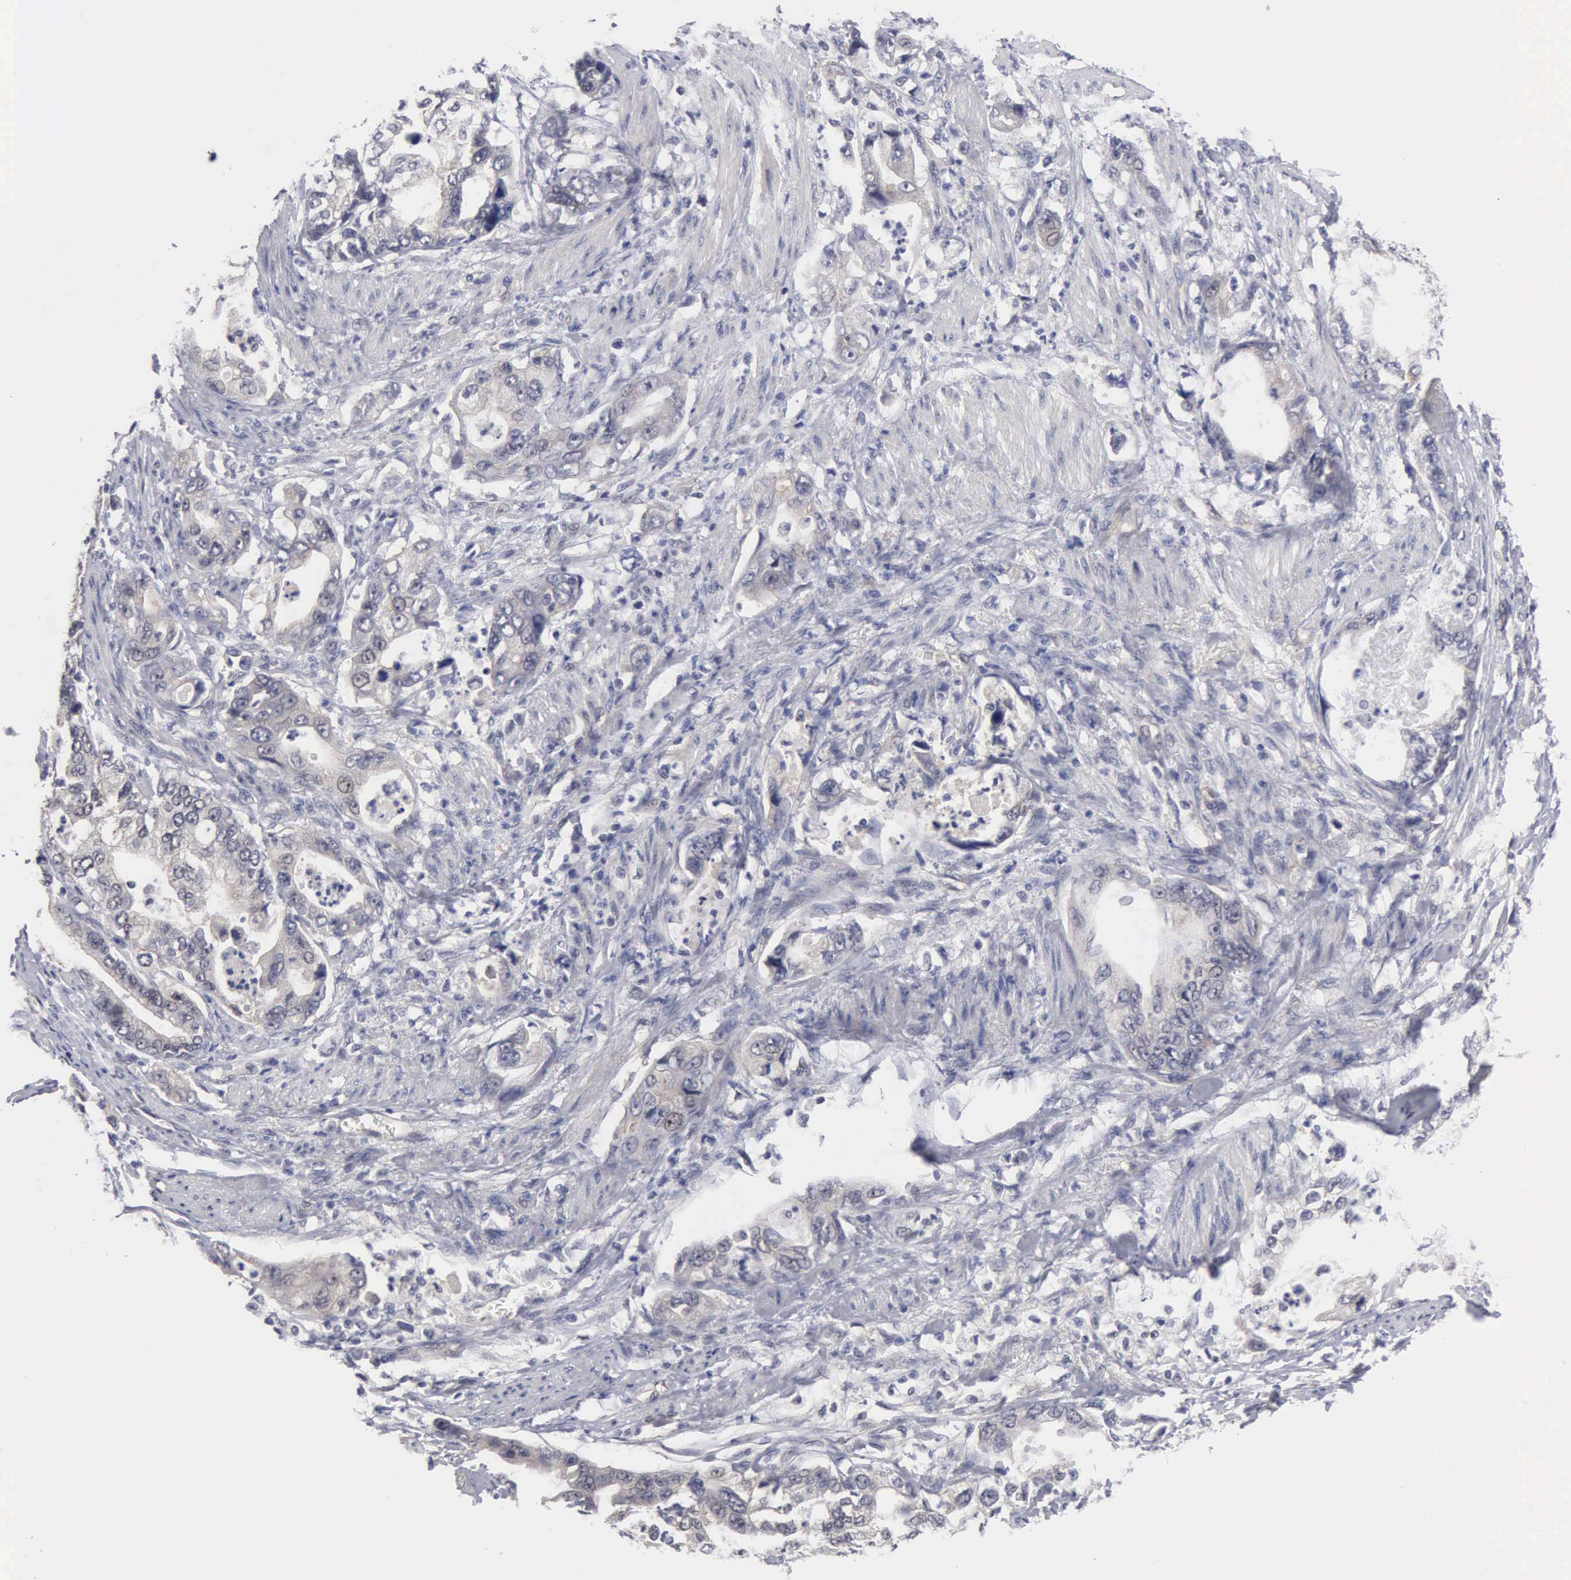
{"staining": {"intensity": "negative", "quantity": "none", "location": "none"}, "tissue": "stomach cancer", "cell_type": "Tumor cells", "image_type": "cancer", "snomed": [{"axis": "morphology", "description": "Adenocarcinoma, NOS"}, {"axis": "topography", "description": "Pancreas"}, {"axis": "topography", "description": "Stomach, upper"}], "caption": "High power microscopy histopathology image of an immunohistochemistry histopathology image of adenocarcinoma (stomach), revealing no significant expression in tumor cells.", "gene": "ZBTB33", "patient": {"sex": "male", "age": 77}}